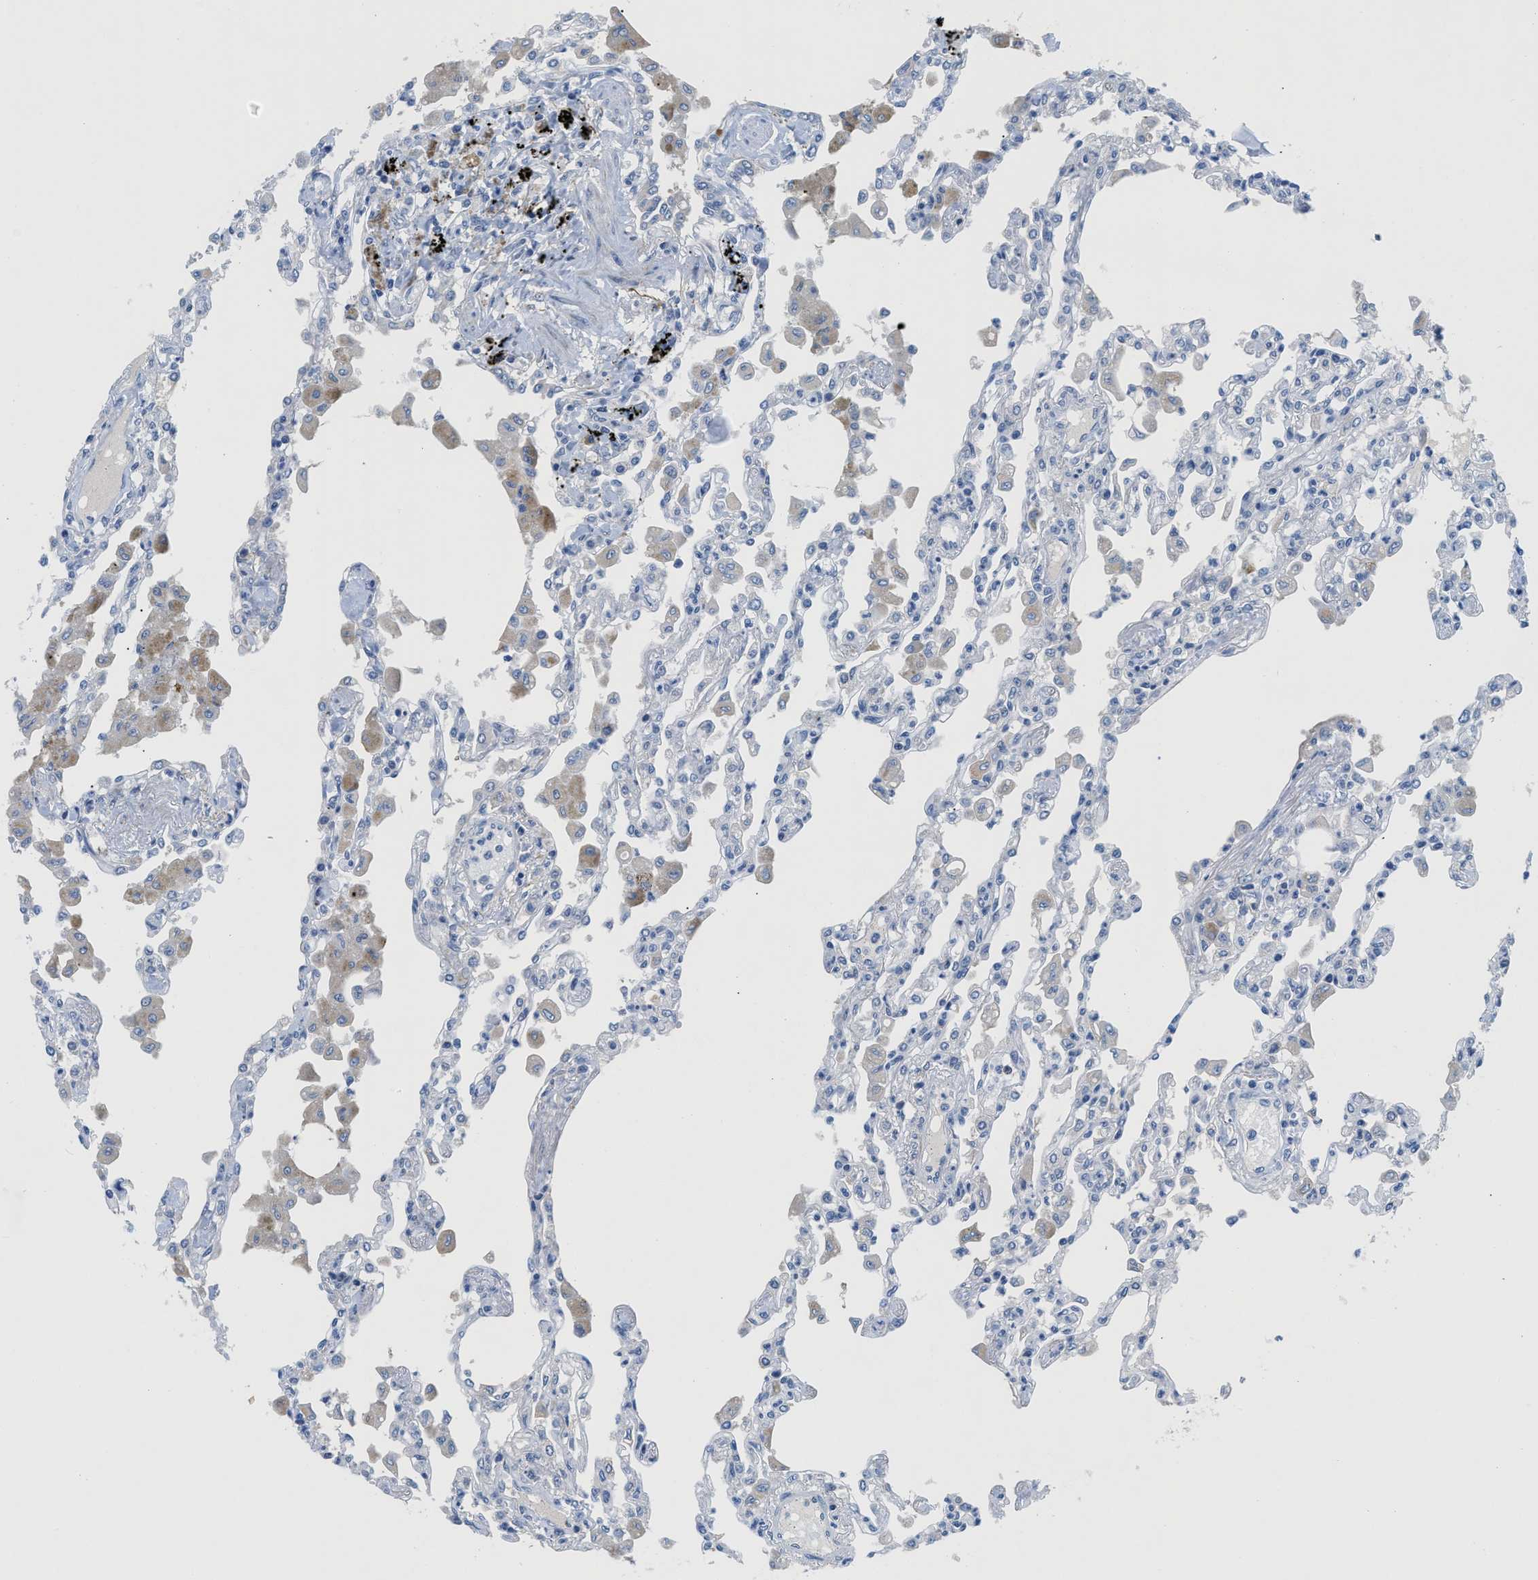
{"staining": {"intensity": "negative", "quantity": "none", "location": "none"}, "tissue": "lung", "cell_type": "Alveolar cells", "image_type": "normal", "snomed": [{"axis": "morphology", "description": "Normal tissue, NOS"}, {"axis": "topography", "description": "Bronchus"}, {"axis": "topography", "description": "Lung"}], "caption": "A micrograph of lung stained for a protein shows no brown staining in alveolar cells. Brightfield microscopy of IHC stained with DAB (brown) and hematoxylin (blue), captured at high magnification.", "gene": "OR9K2", "patient": {"sex": "female", "age": 49}}